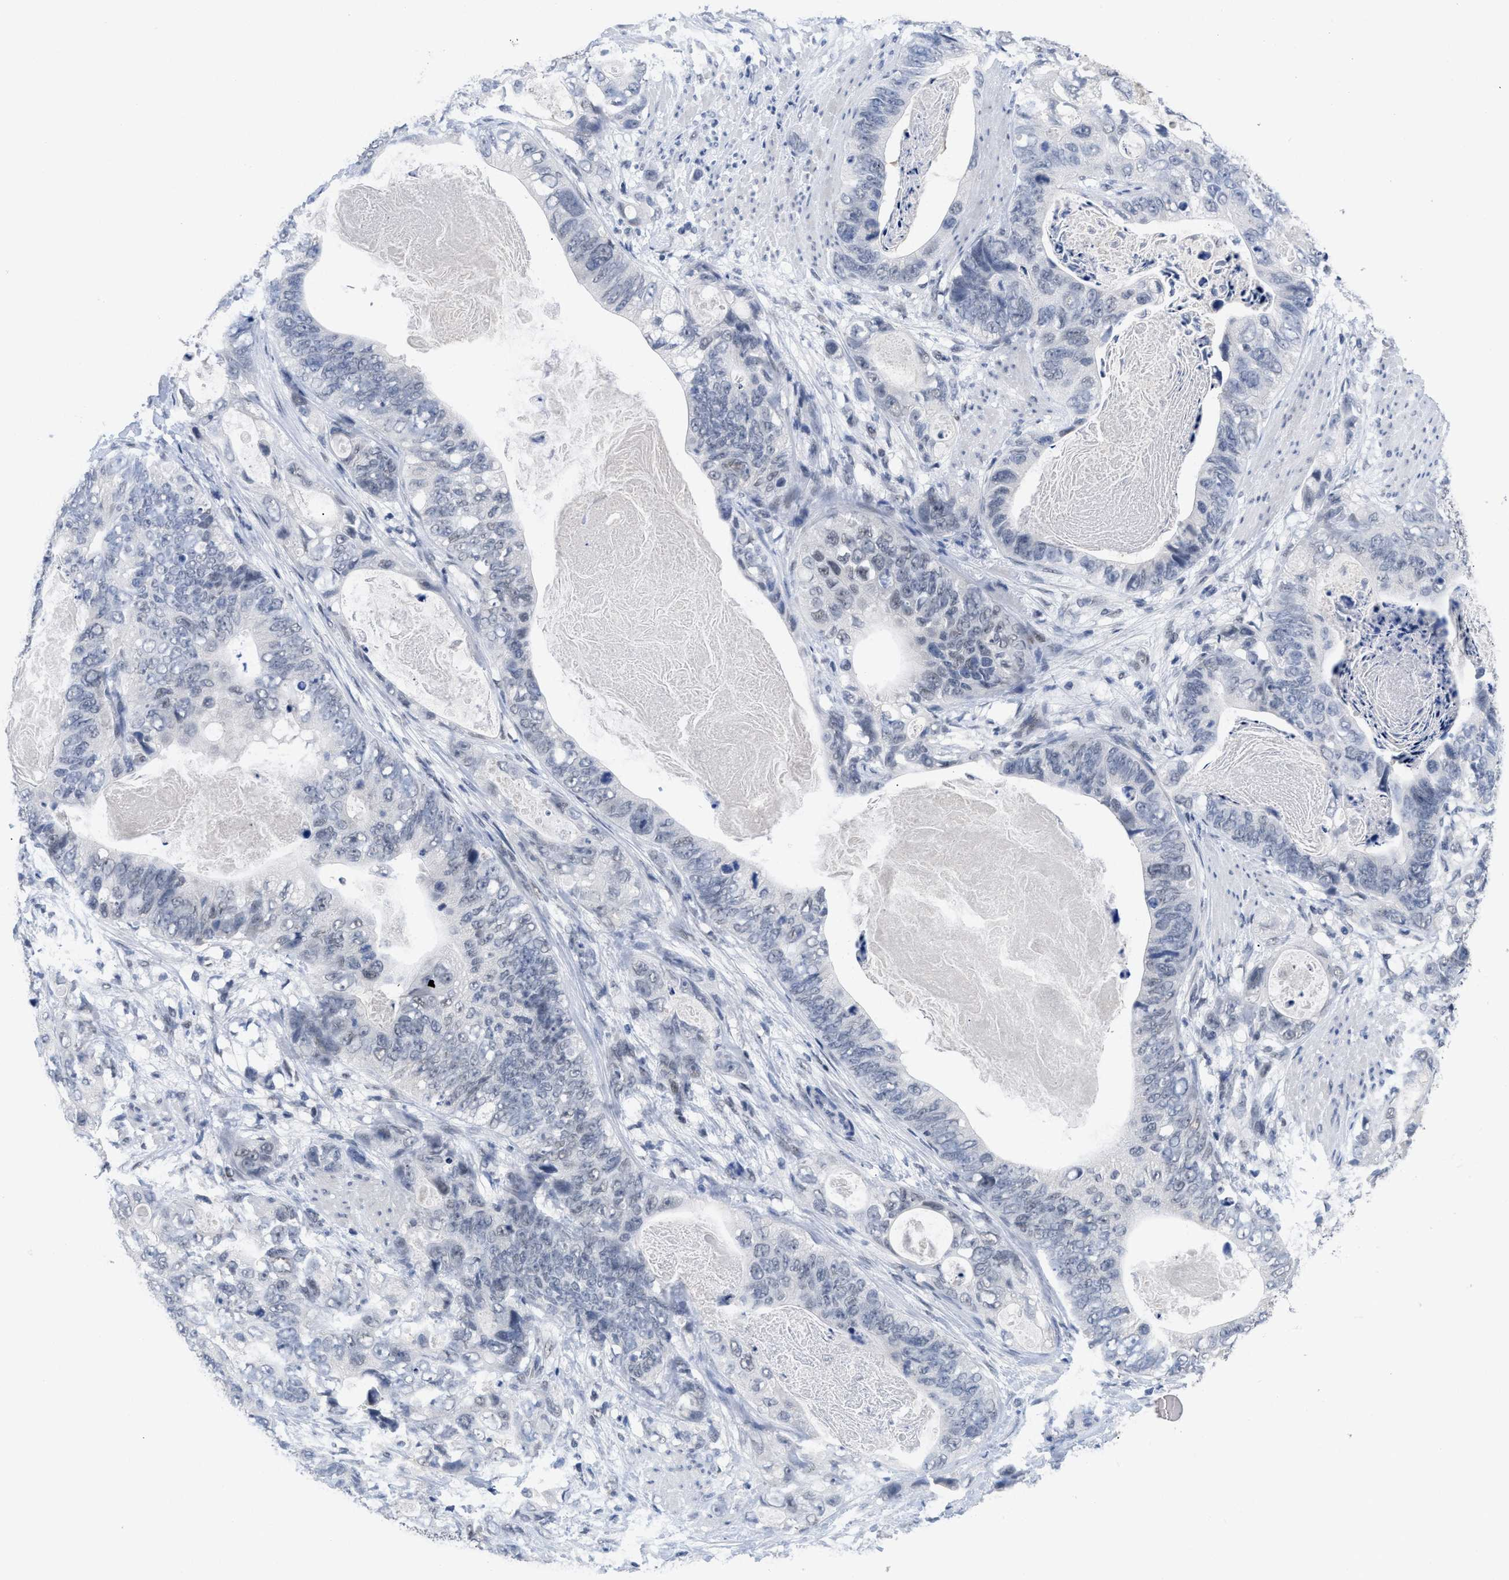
{"staining": {"intensity": "negative", "quantity": "none", "location": "none"}, "tissue": "stomach cancer", "cell_type": "Tumor cells", "image_type": "cancer", "snomed": [{"axis": "morphology", "description": "Adenocarcinoma, NOS"}, {"axis": "topography", "description": "Stomach"}], "caption": "This is an immunohistochemistry (IHC) micrograph of stomach cancer. There is no expression in tumor cells.", "gene": "GGNBP2", "patient": {"sex": "female", "age": 89}}